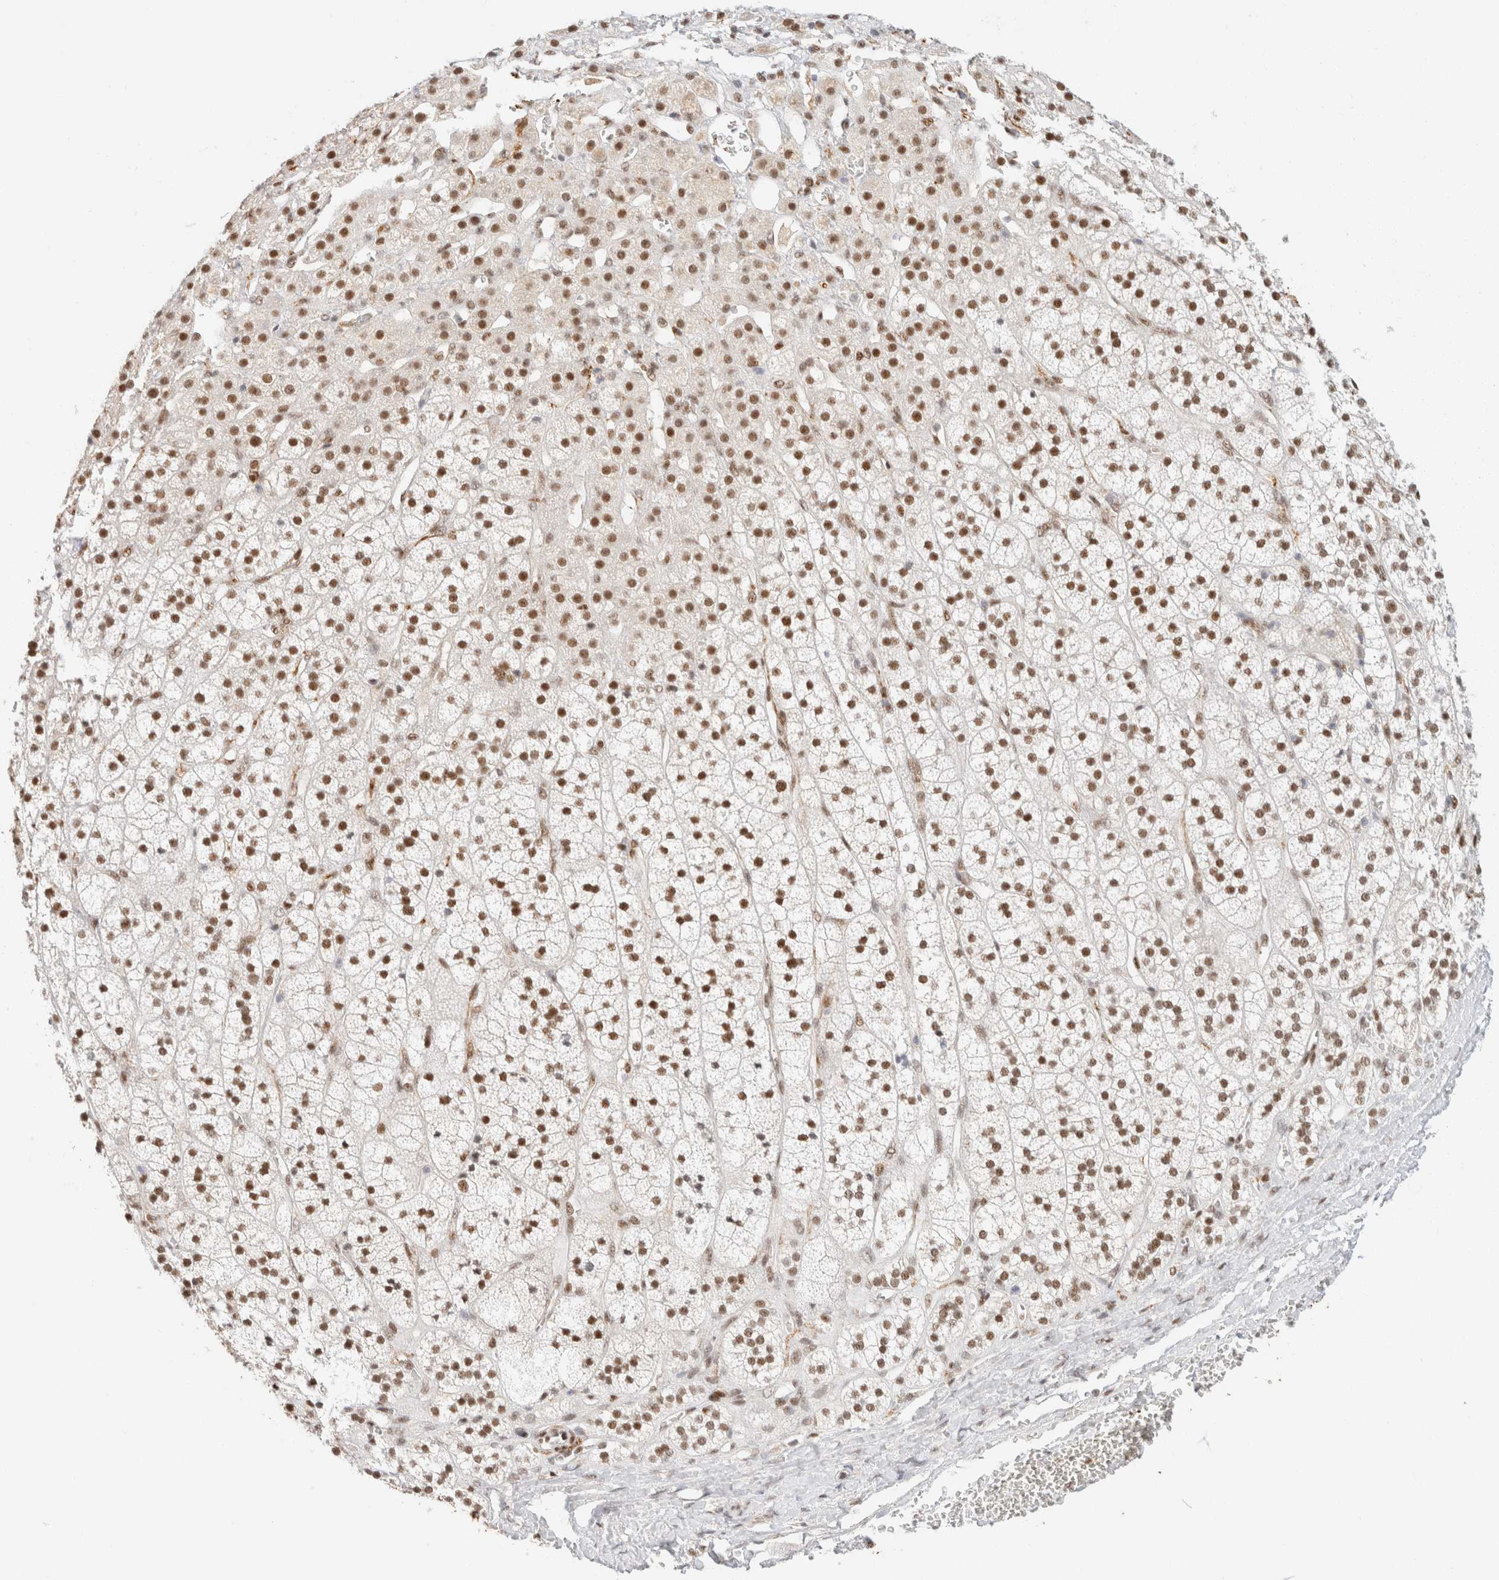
{"staining": {"intensity": "moderate", "quantity": ">75%", "location": "nuclear"}, "tissue": "adrenal gland", "cell_type": "Glandular cells", "image_type": "normal", "snomed": [{"axis": "morphology", "description": "Normal tissue, NOS"}, {"axis": "topography", "description": "Adrenal gland"}], "caption": "Adrenal gland stained with DAB immunohistochemistry (IHC) shows medium levels of moderate nuclear expression in approximately >75% of glandular cells.", "gene": "ZNF768", "patient": {"sex": "male", "age": 56}}